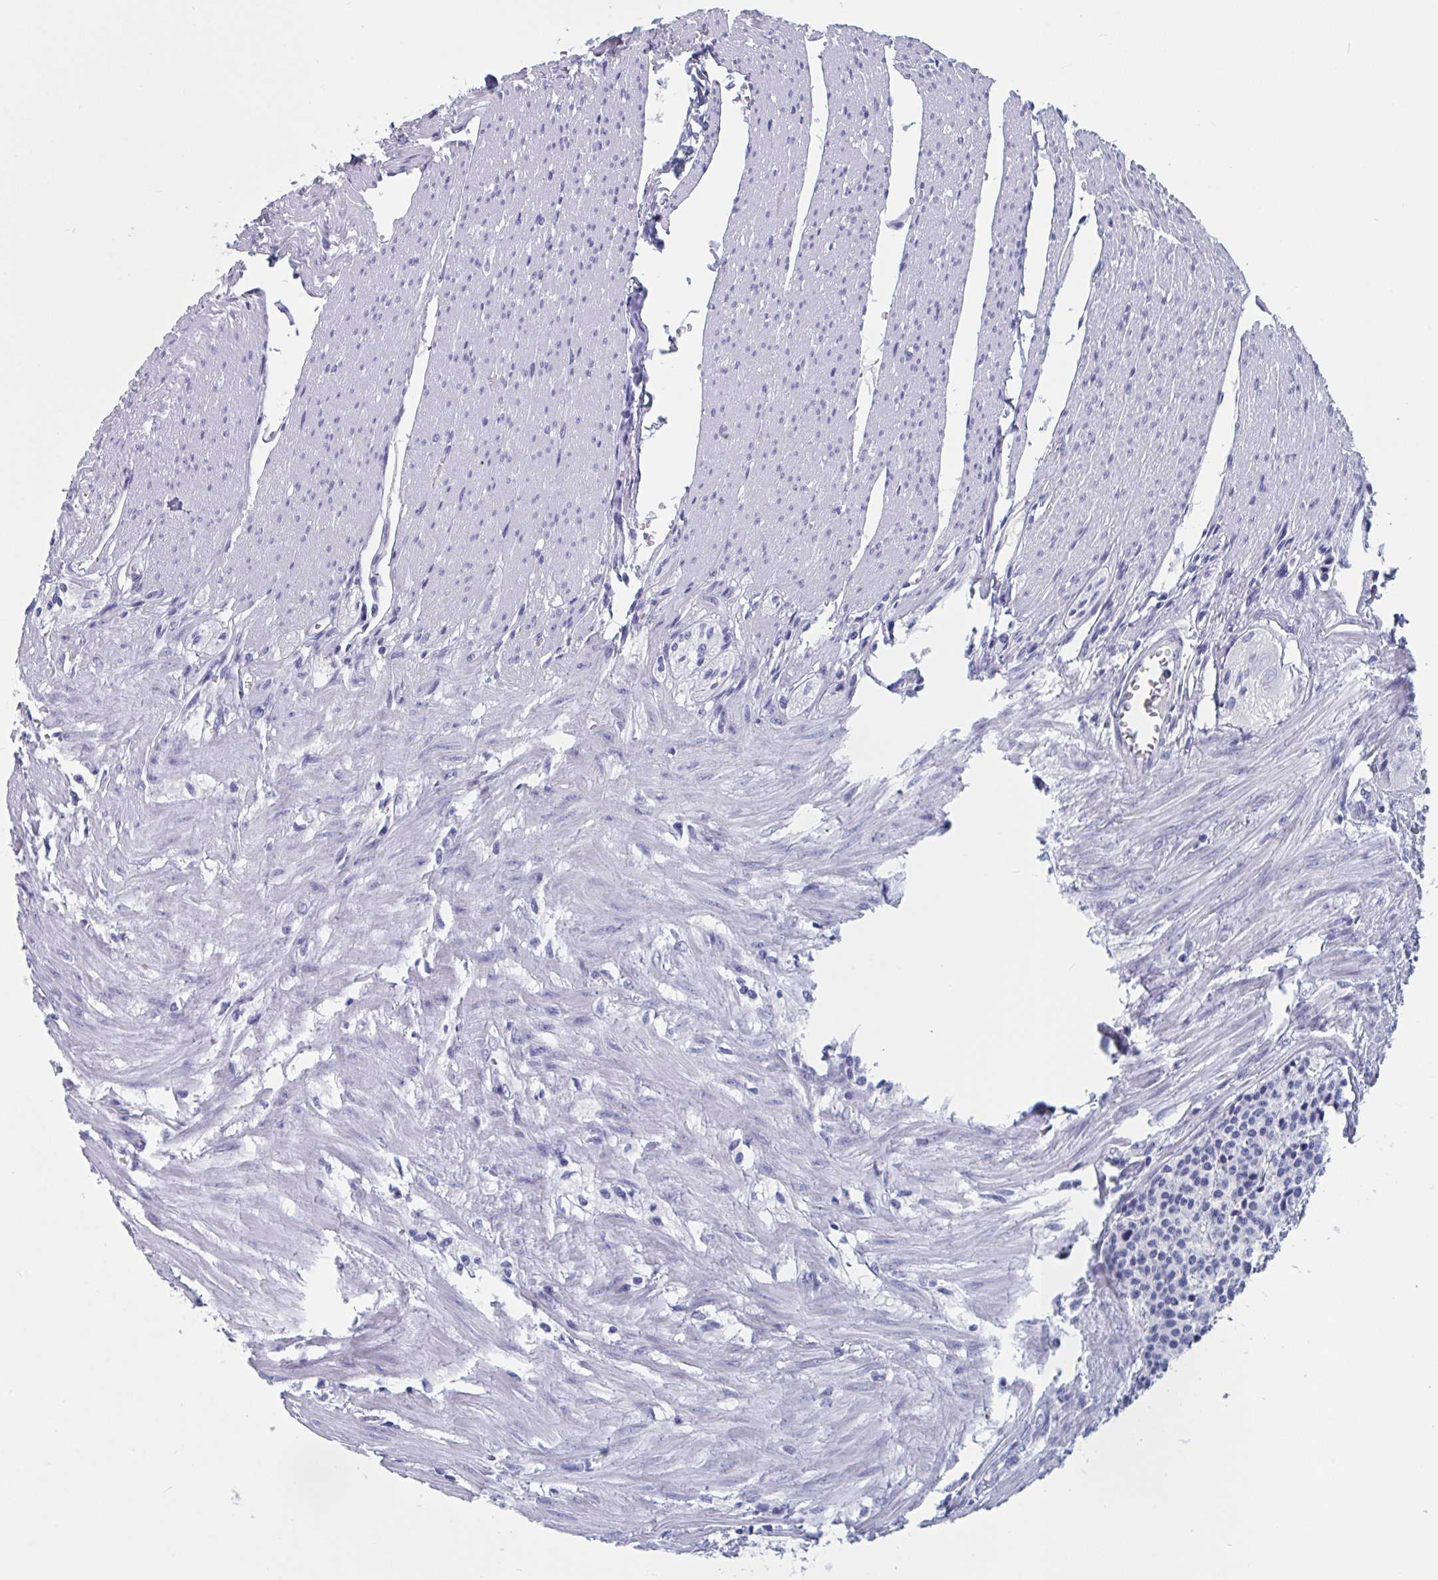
{"staining": {"intensity": "negative", "quantity": "none", "location": "none"}, "tissue": "carcinoid", "cell_type": "Tumor cells", "image_type": "cancer", "snomed": [{"axis": "morphology", "description": "Carcinoid, malignant, NOS"}, {"axis": "topography", "description": "Small intestine"}], "caption": "Tumor cells show no significant protein expression in carcinoid.", "gene": "DPEP3", "patient": {"sex": "male", "age": 73}}